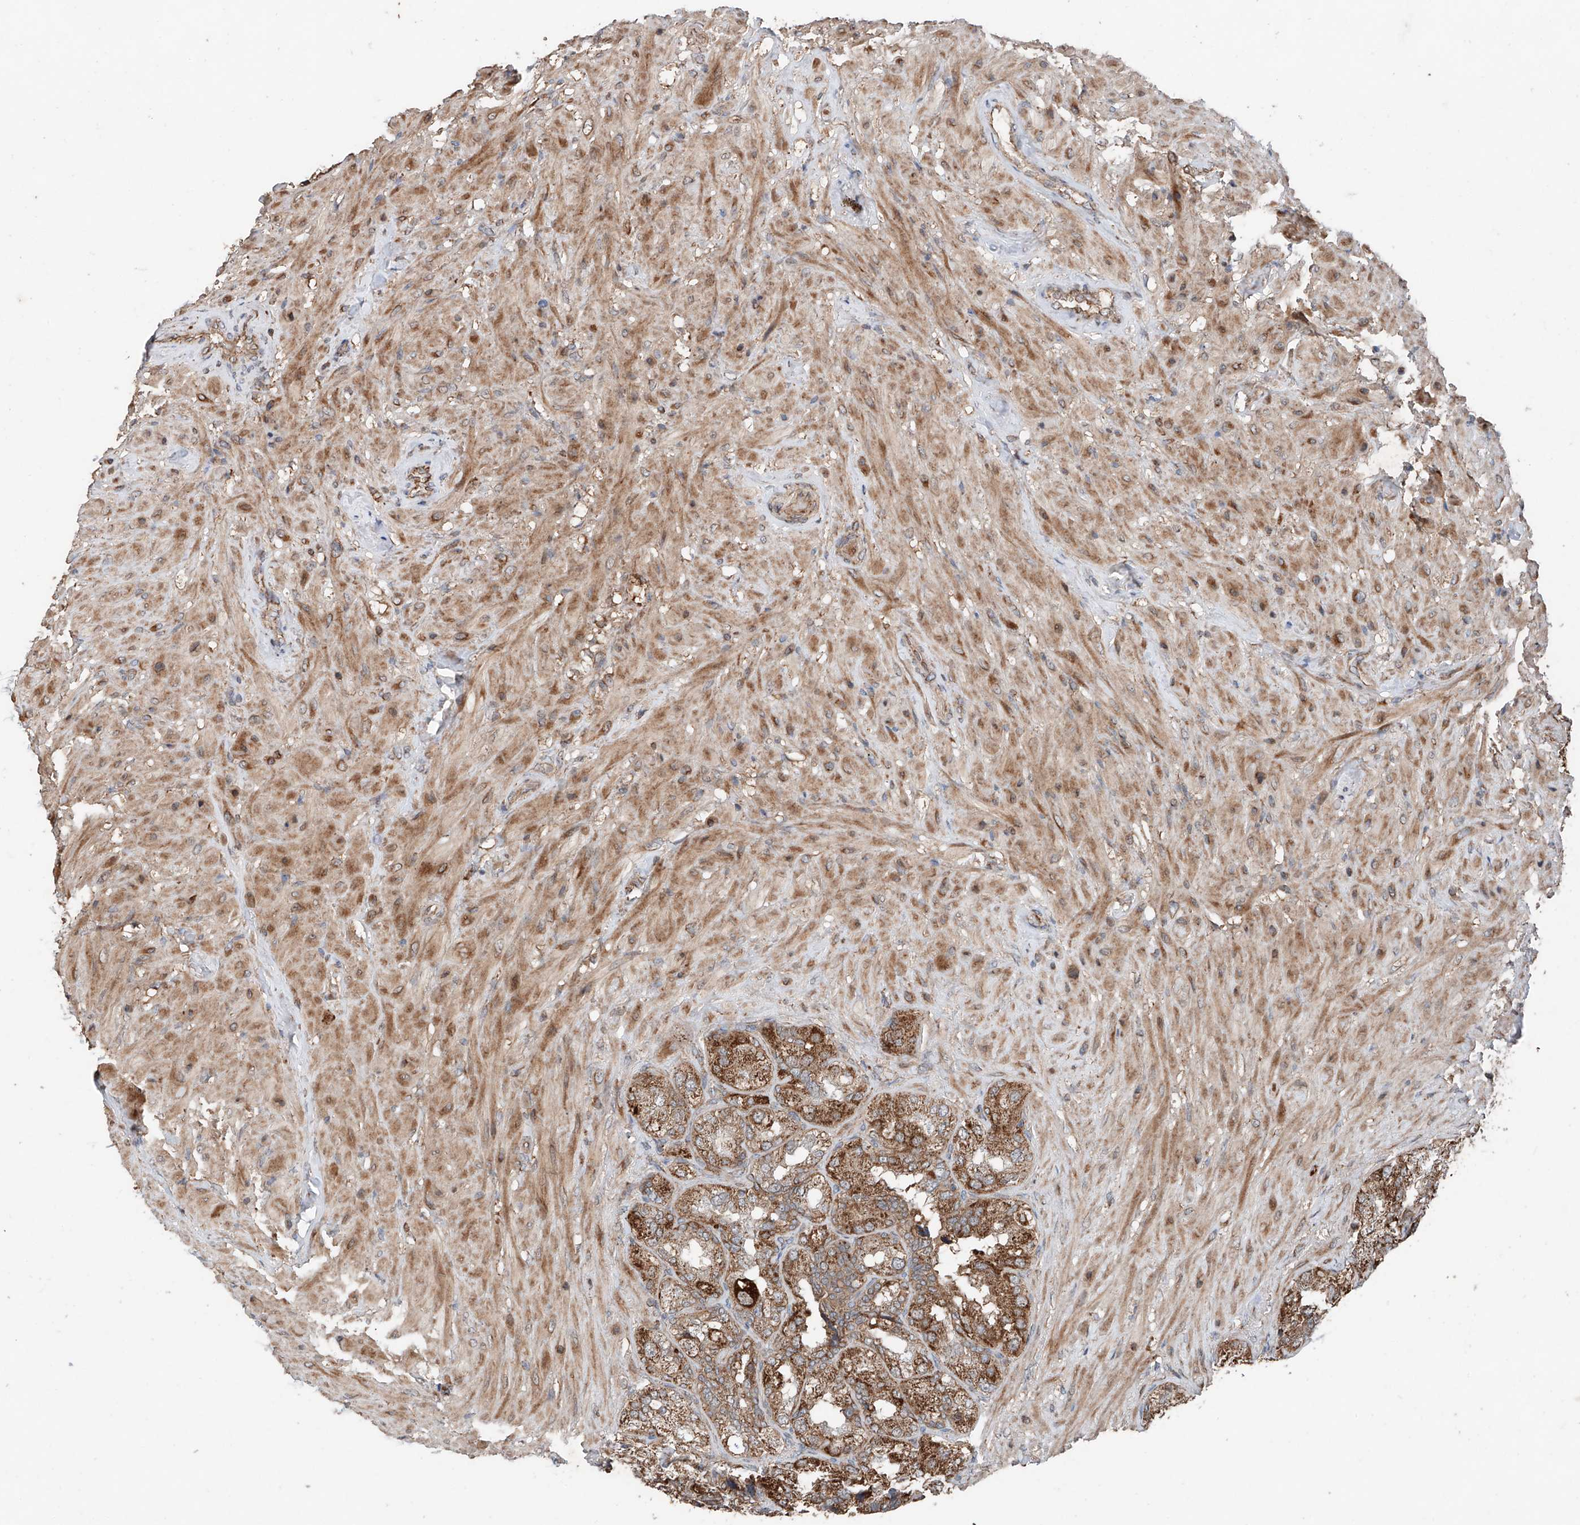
{"staining": {"intensity": "moderate", "quantity": ">75%", "location": "cytoplasmic/membranous"}, "tissue": "seminal vesicle", "cell_type": "Glandular cells", "image_type": "normal", "snomed": [{"axis": "morphology", "description": "Normal tissue, NOS"}, {"axis": "topography", "description": "Seminal veicle"}, {"axis": "topography", "description": "Peripheral nerve tissue"}], "caption": "Immunohistochemical staining of benign seminal vesicle shows >75% levels of moderate cytoplasmic/membranous protein positivity in approximately >75% of glandular cells.", "gene": "AP4B1", "patient": {"sex": "male", "age": 63}}